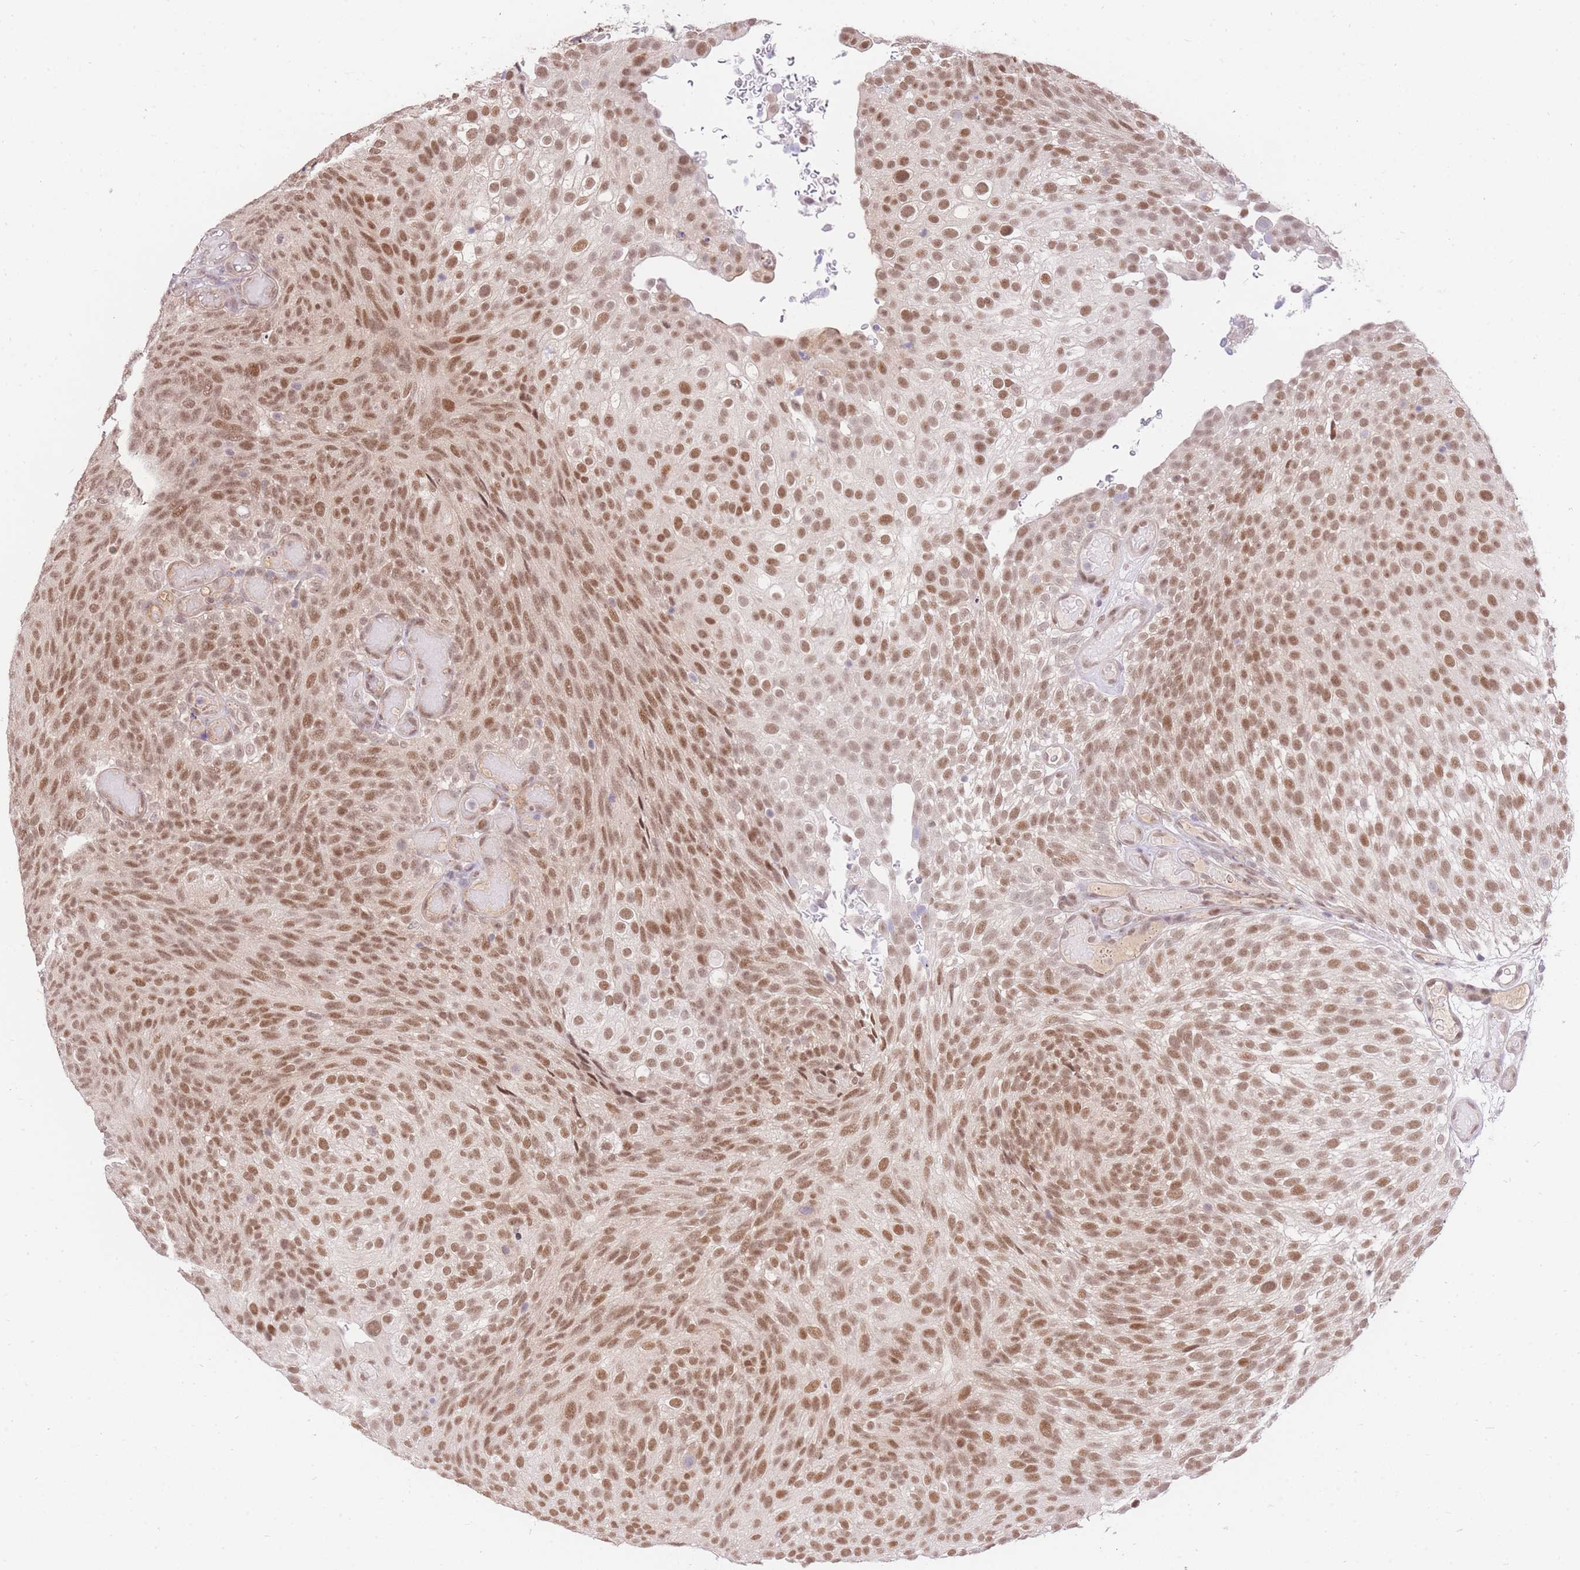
{"staining": {"intensity": "moderate", "quantity": ">75%", "location": "nuclear"}, "tissue": "urothelial cancer", "cell_type": "Tumor cells", "image_type": "cancer", "snomed": [{"axis": "morphology", "description": "Urothelial carcinoma, Low grade"}, {"axis": "topography", "description": "Urinary bladder"}], "caption": "The histopathology image shows immunohistochemical staining of urothelial cancer. There is moderate nuclear expression is identified in about >75% of tumor cells.", "gene": "UBXN7", "patient": {"sex": "male", "age": 78}}